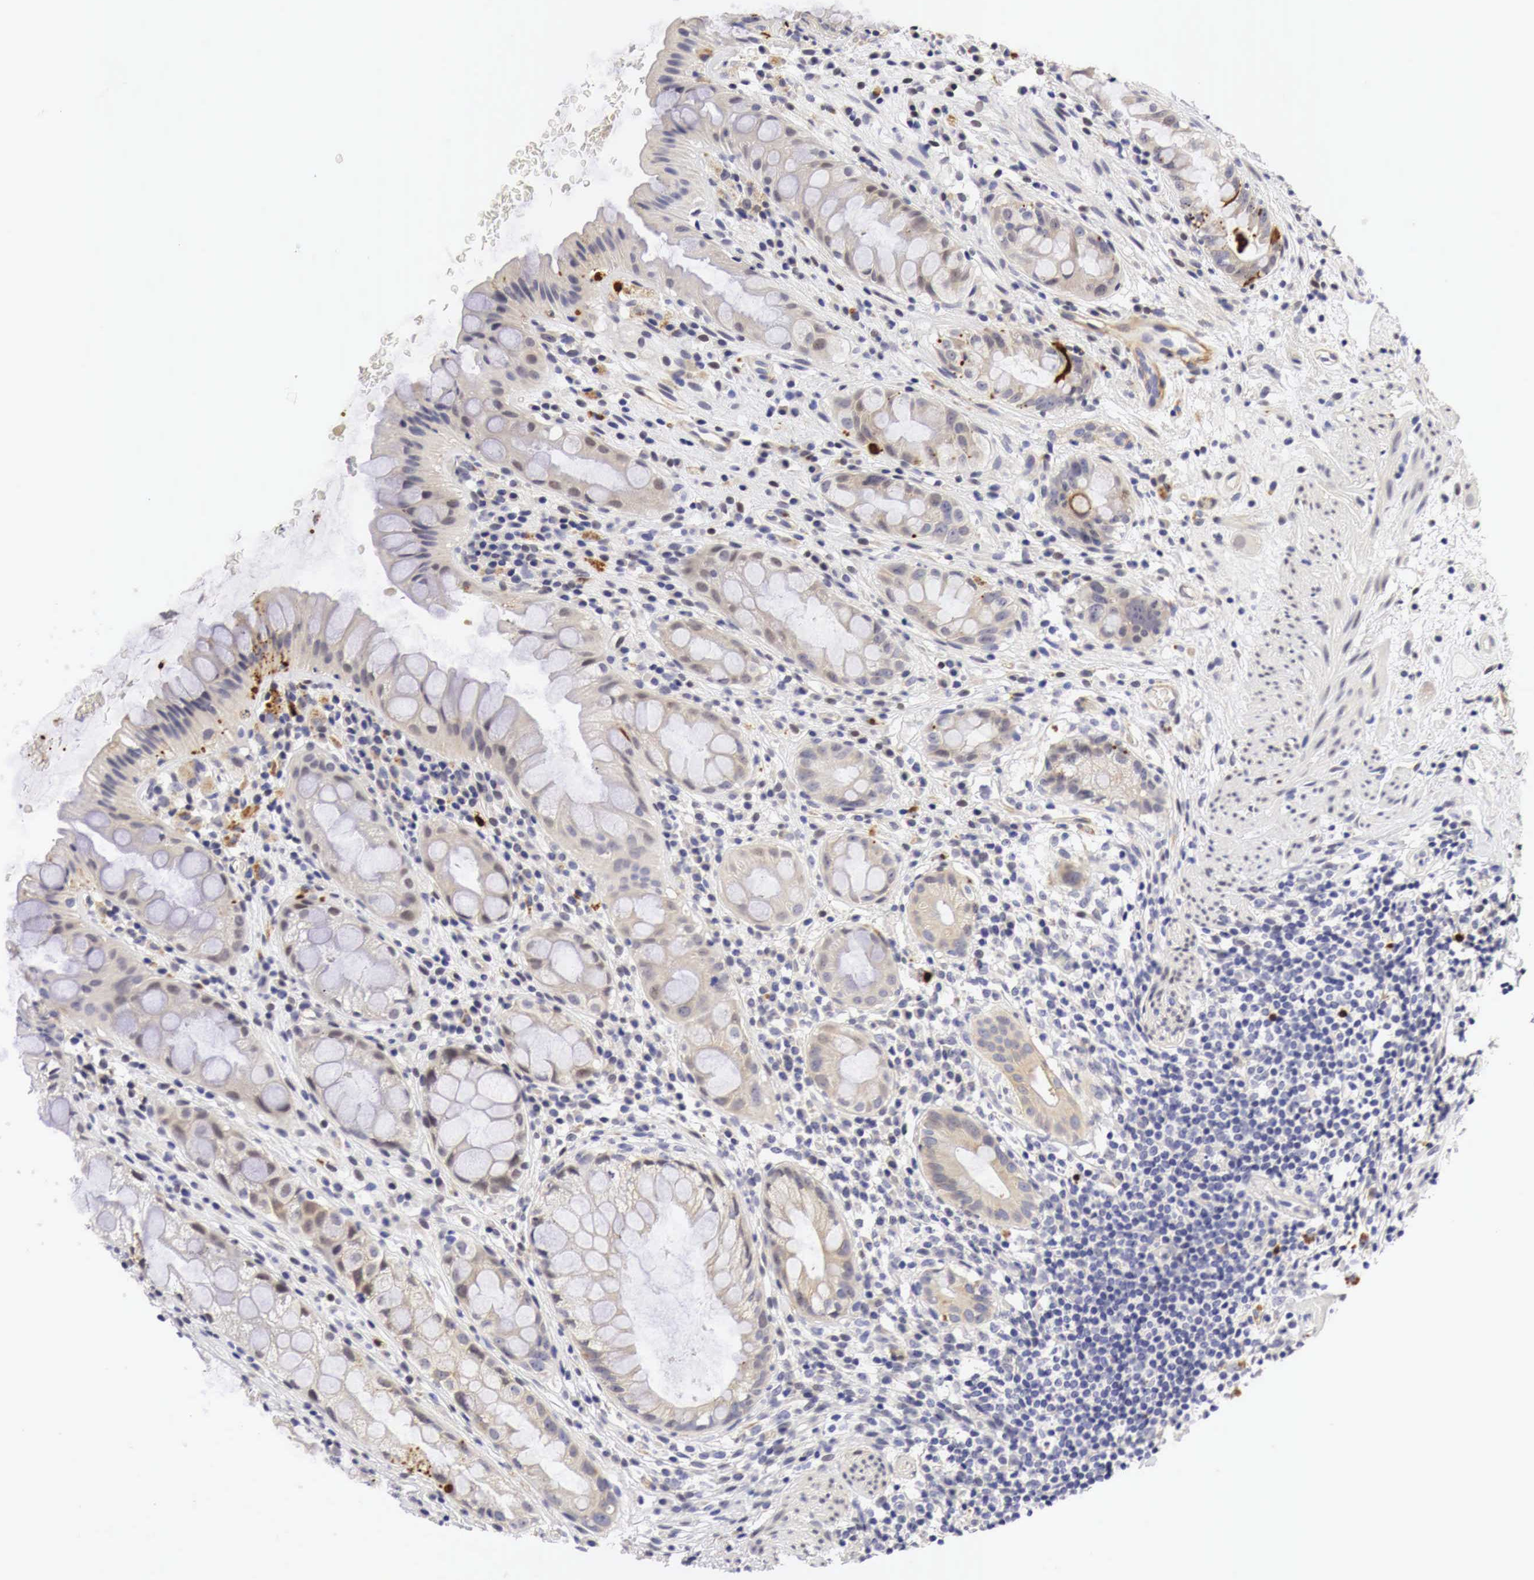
{"staining": {"intensity": "strong", "quantity": "<25%", "location": "cytoplasmic/membranous"}, "tissue": "rectum", "cell_type": "Glandular cells", "image_type": "normal", "snomed": [{"axis": "morphology", "description": "Normal tissue, NOS"}, {"axis": "topography", "description": "Rectum"}], "caption": "DAB immunohistochemical staining of unremarkable rectum exhibits strong cytoplasmic/membranous protein positivity in about <25% of glandular cells.", "gene": "CASP3", "patient": {"sex": "male", "age": 65}}